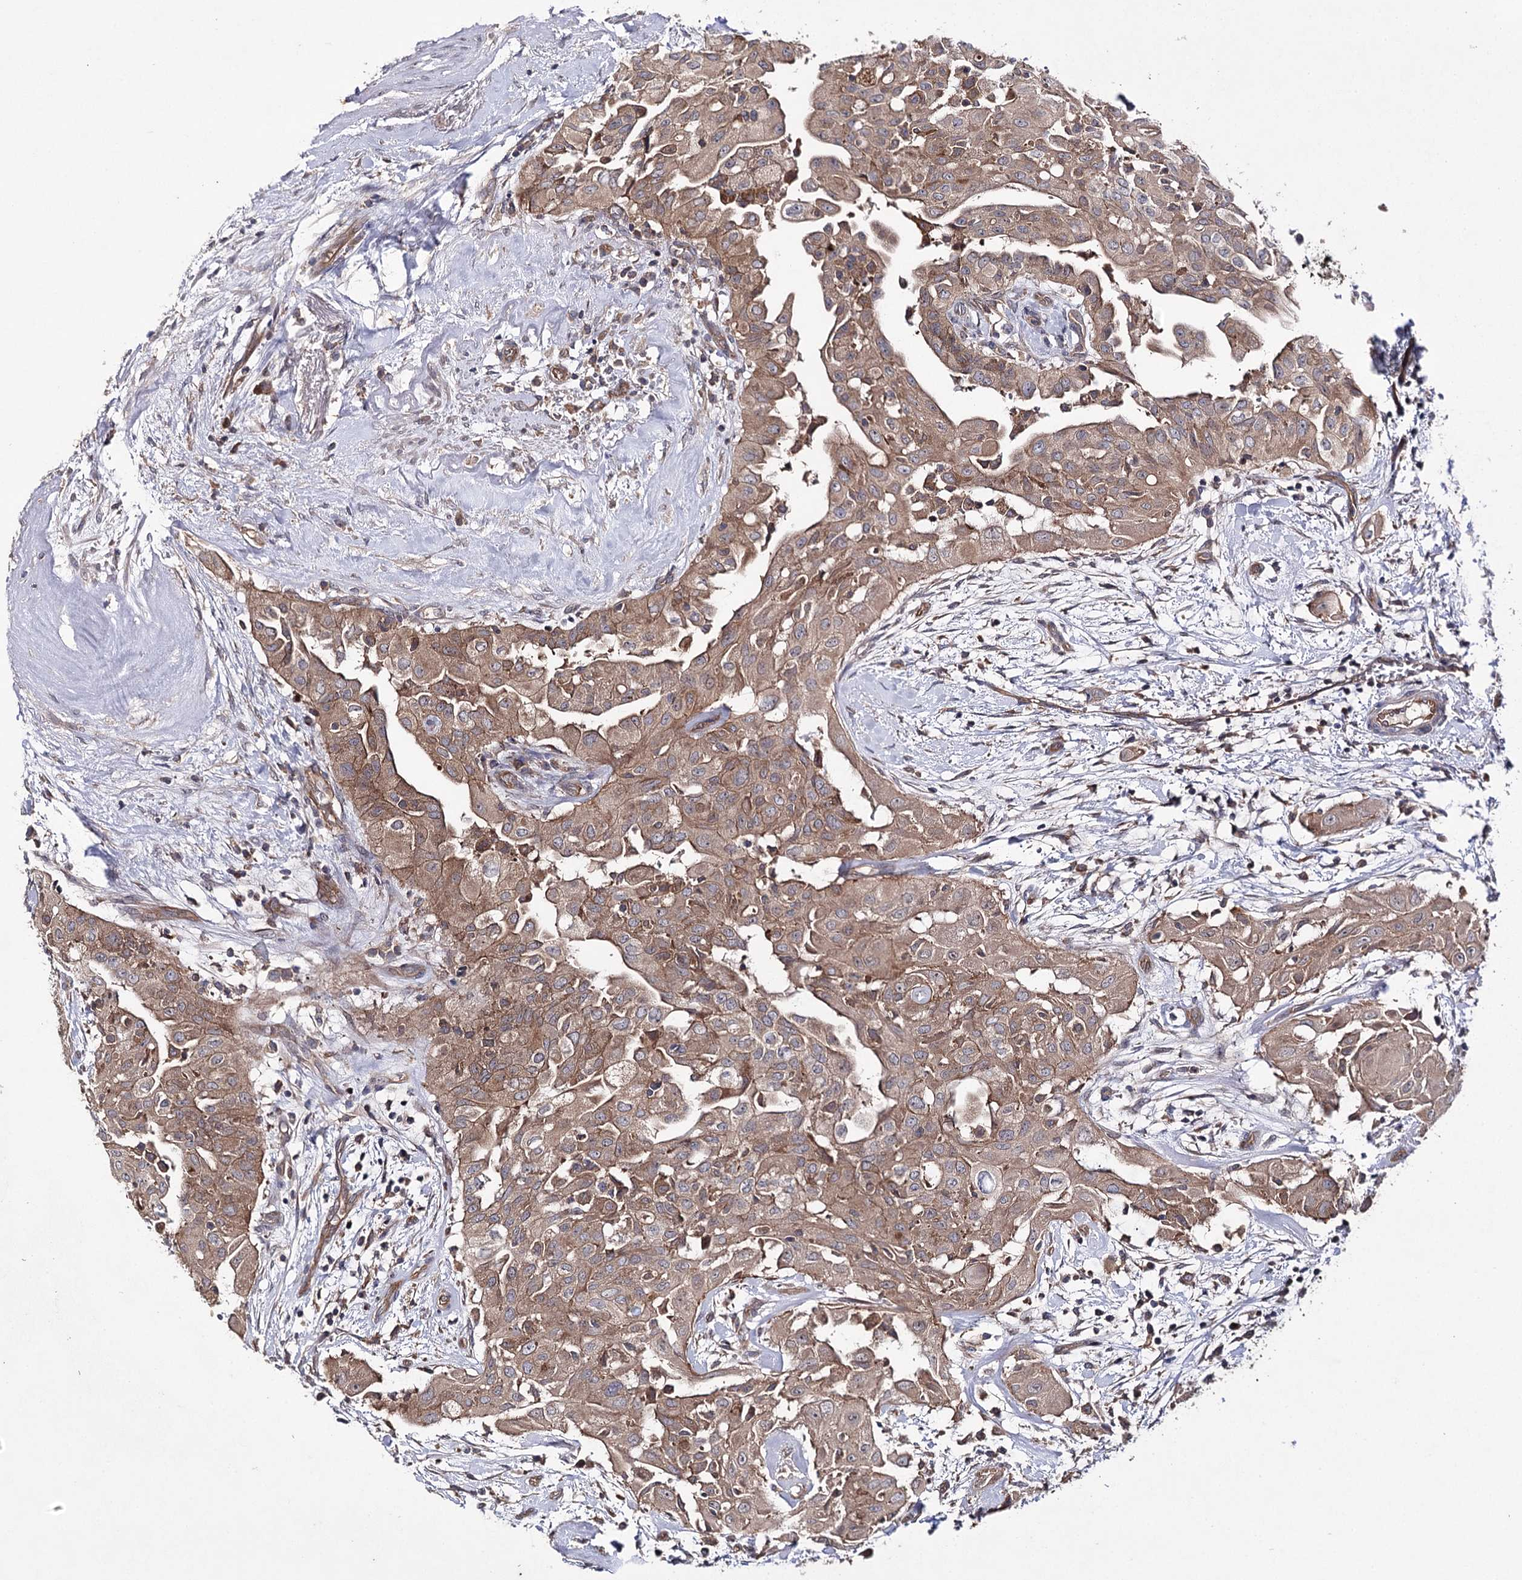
{"staining": {"intensity": "moderate", "quantity": ">75%", "location": "cytoplasmic/membranous"}, "tissue": "thyroid cancer", "cell_type": "Tumor cells", "image_type": "cancer", "snomed": [{"axis": "morphology", "description": "Papillary adenocarcinoma, NOS"}, {"axis": "topography", "description": "Thyroid gland"}], "caption": "An image showing moderate cytoplasmic/membranous staining in about >75% of tumor cells in thyroid cancer (papillary adenocarcinoma), as visualized by brown immunohistochemical staining.", "gene": "BCR", "patient": {"sex": "female", "age": 59}}